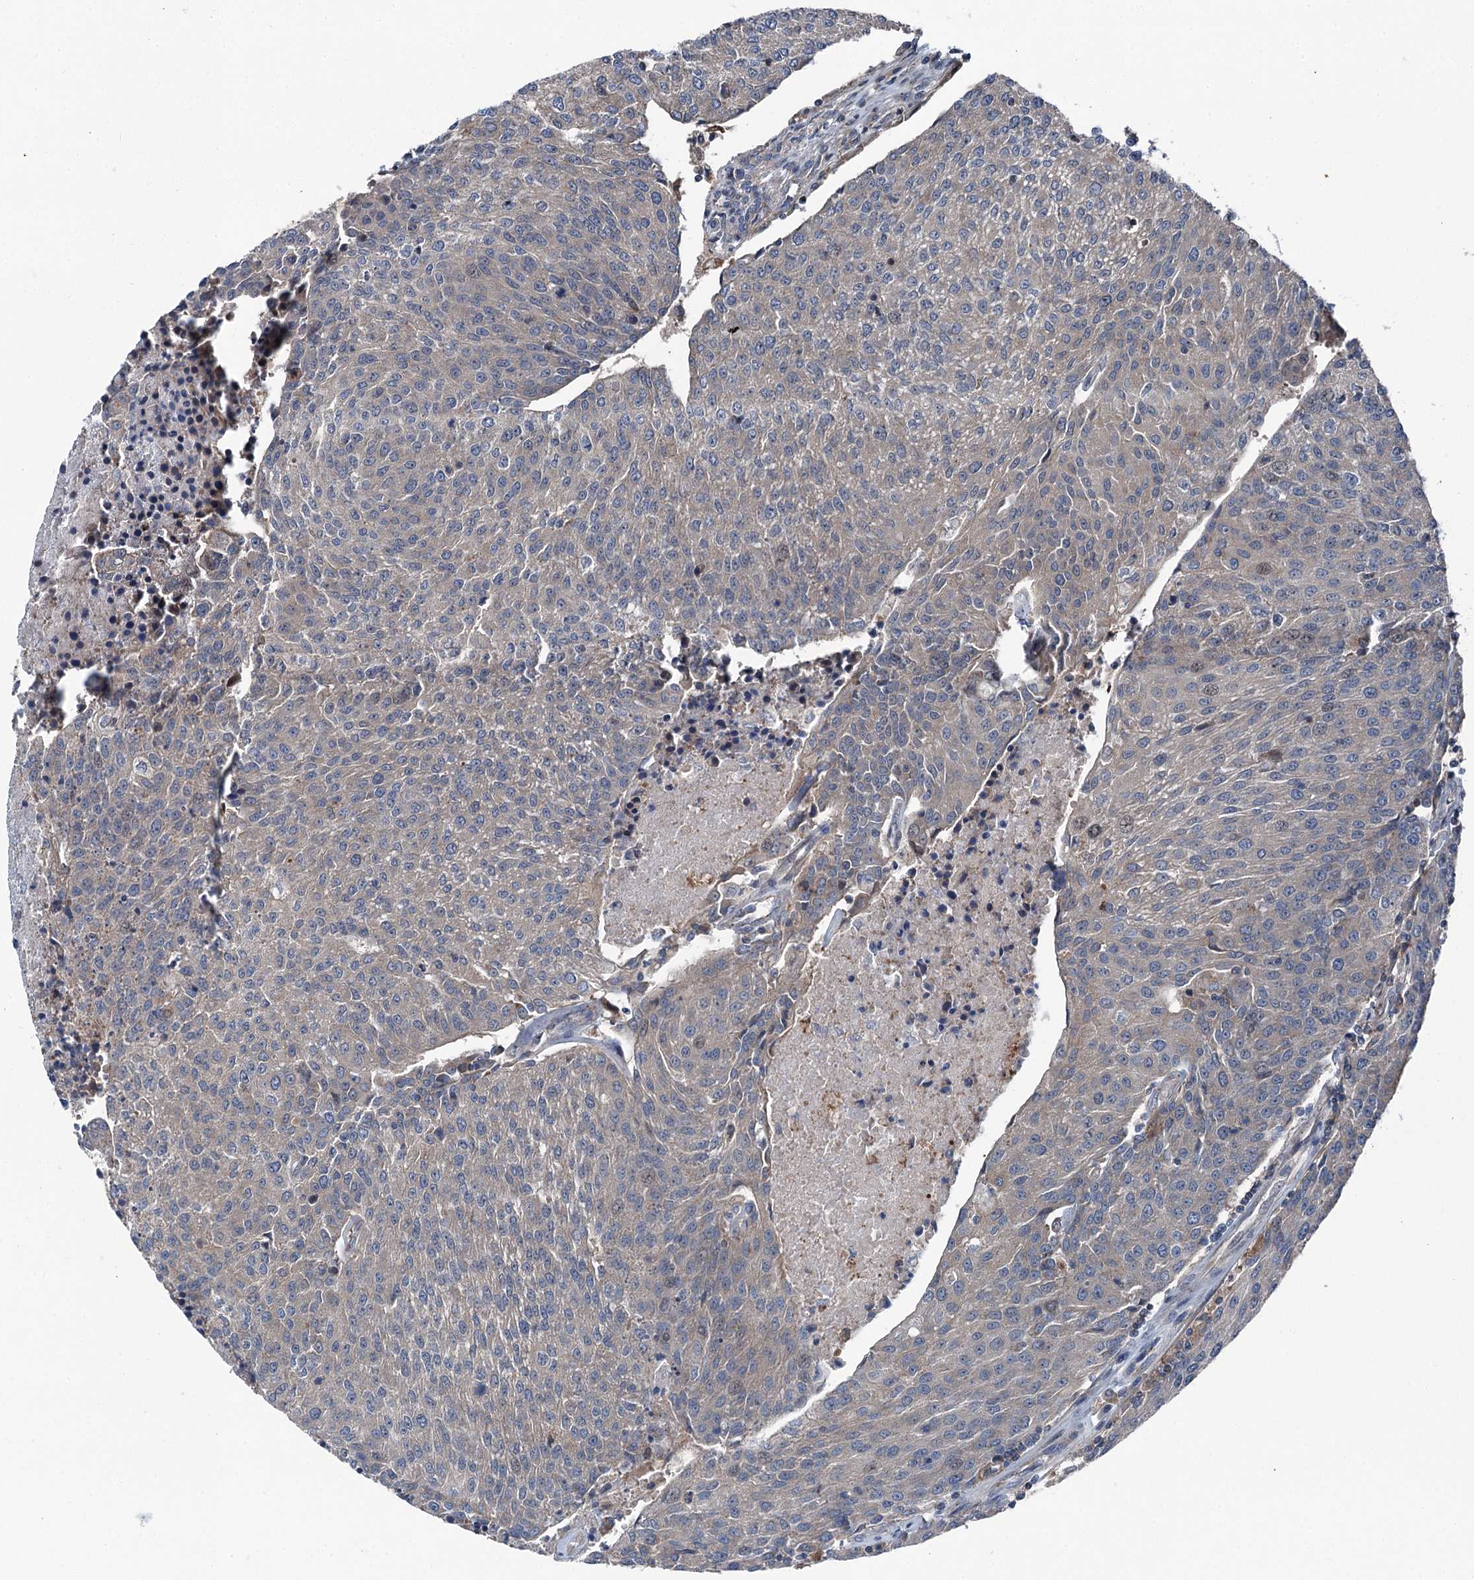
{"staining": {"intensity": "negative", "quantity": "none", "location": "none"}, "tissue": "urothelial cancer", "cell_type": "Tumor cells", "image_type": "cancer", "snomed": [{"axis": "morphology", "description": "Urothelial carcinoma, High grade"}, {"axis": "topography", "description": "Urinary bladder"}], "caption": "Protein analysis of urothelial cancer demonstrates no significant positivity in tumor cells.", "gene": "POLR1D", "patient": {"sex": "female", "age": 85}}